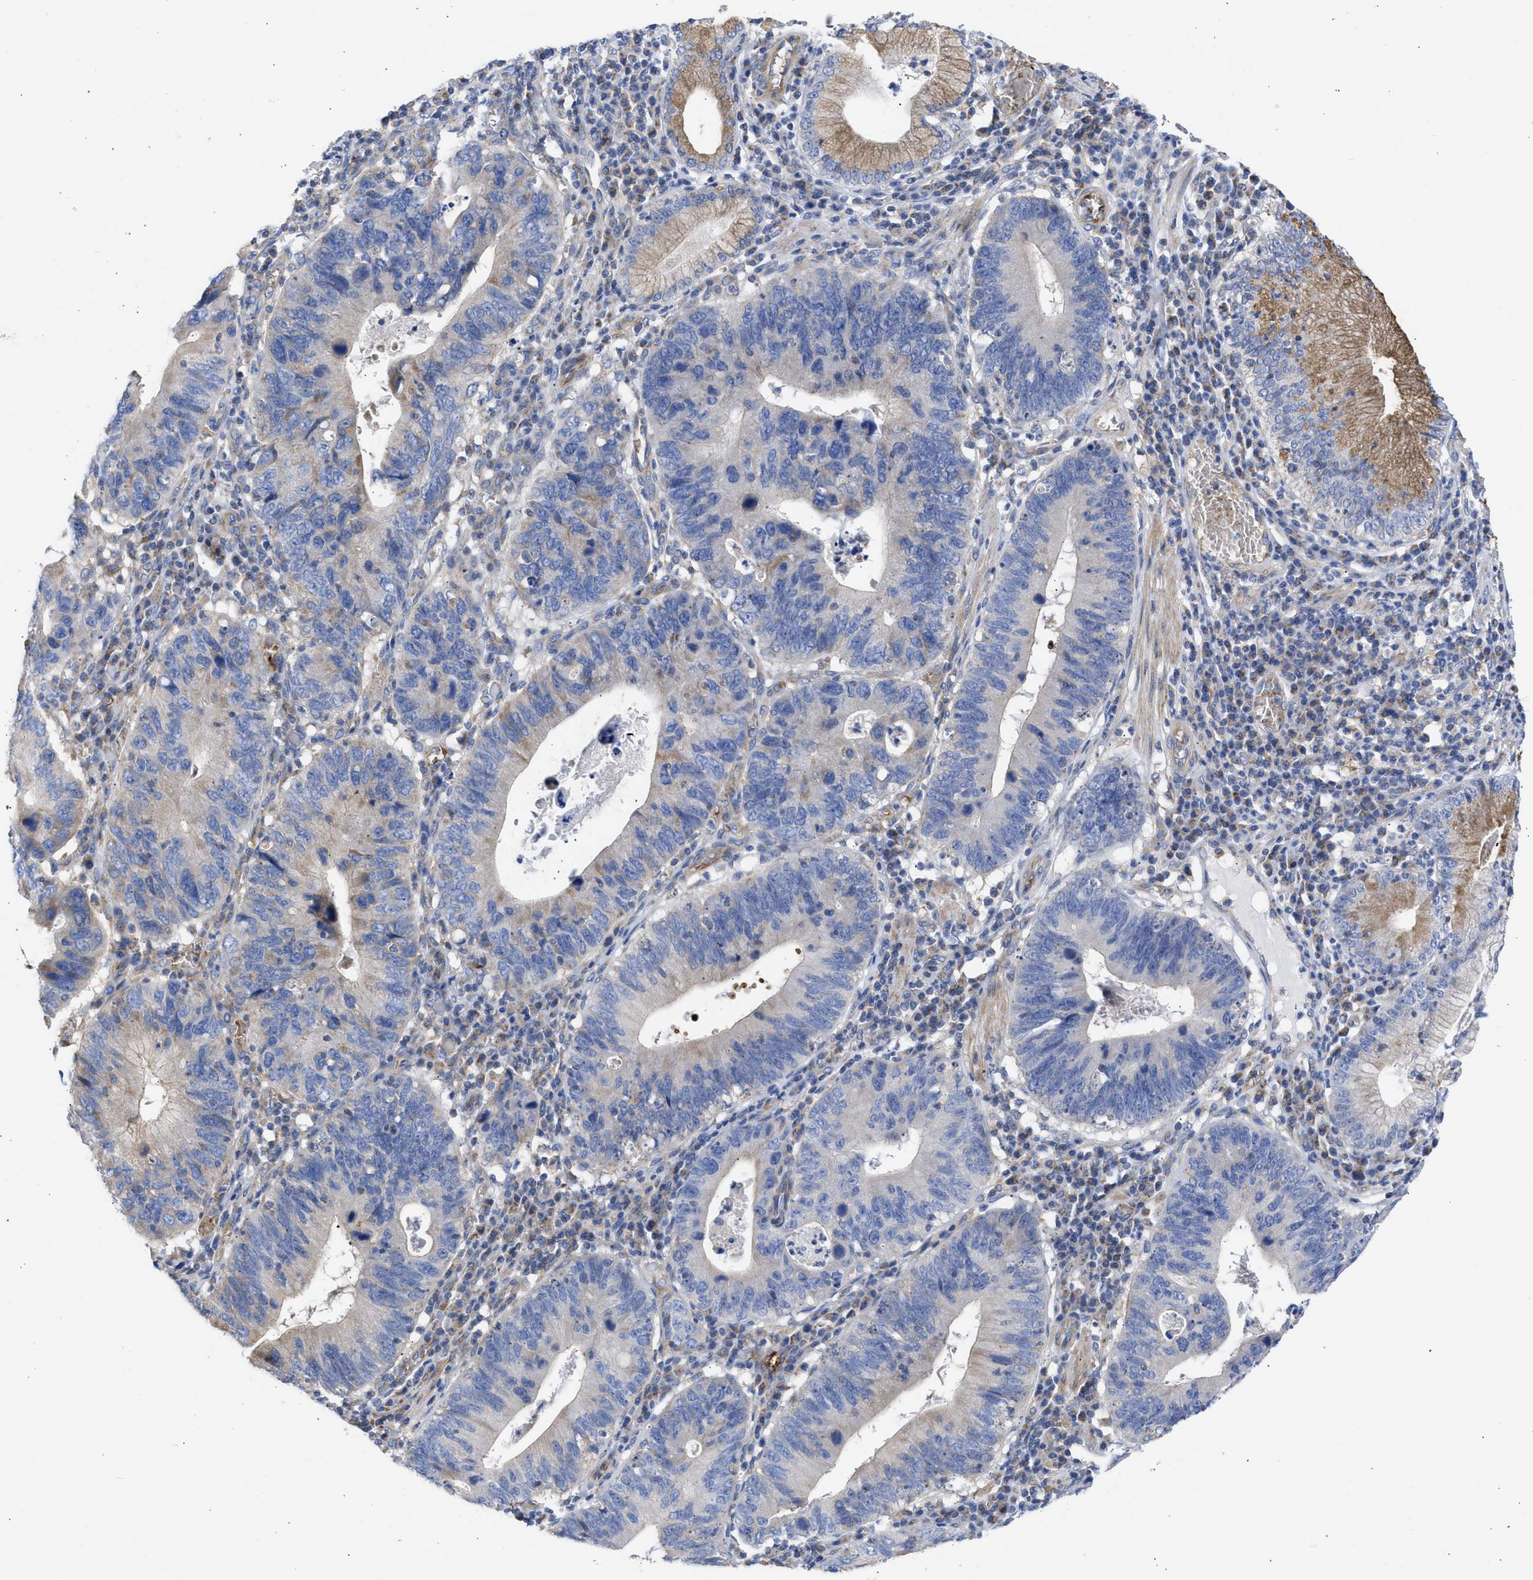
{"staining": {"intensity": "moderate", "quantity": "<25%", "location": "cytoplasmic/membranous"}, "tissue": "stomach cancer", "cell_type": "Tumor cells", "image_type": "cancer", "snomed": [{"axis": "morphology", "description": "Adenocarcinoma, NOS"}, {"axis": "topography", "description": "Stomach"}], "caption": "Immunohistochemistry of human stomach cancer (adenocarcinoma) reveals low levels of moderate cytoplasmic/membranous expression in approximately <25% of tumor cells.", "gene": "BTG3", "patient": {"sex": "male", "age": 59}}